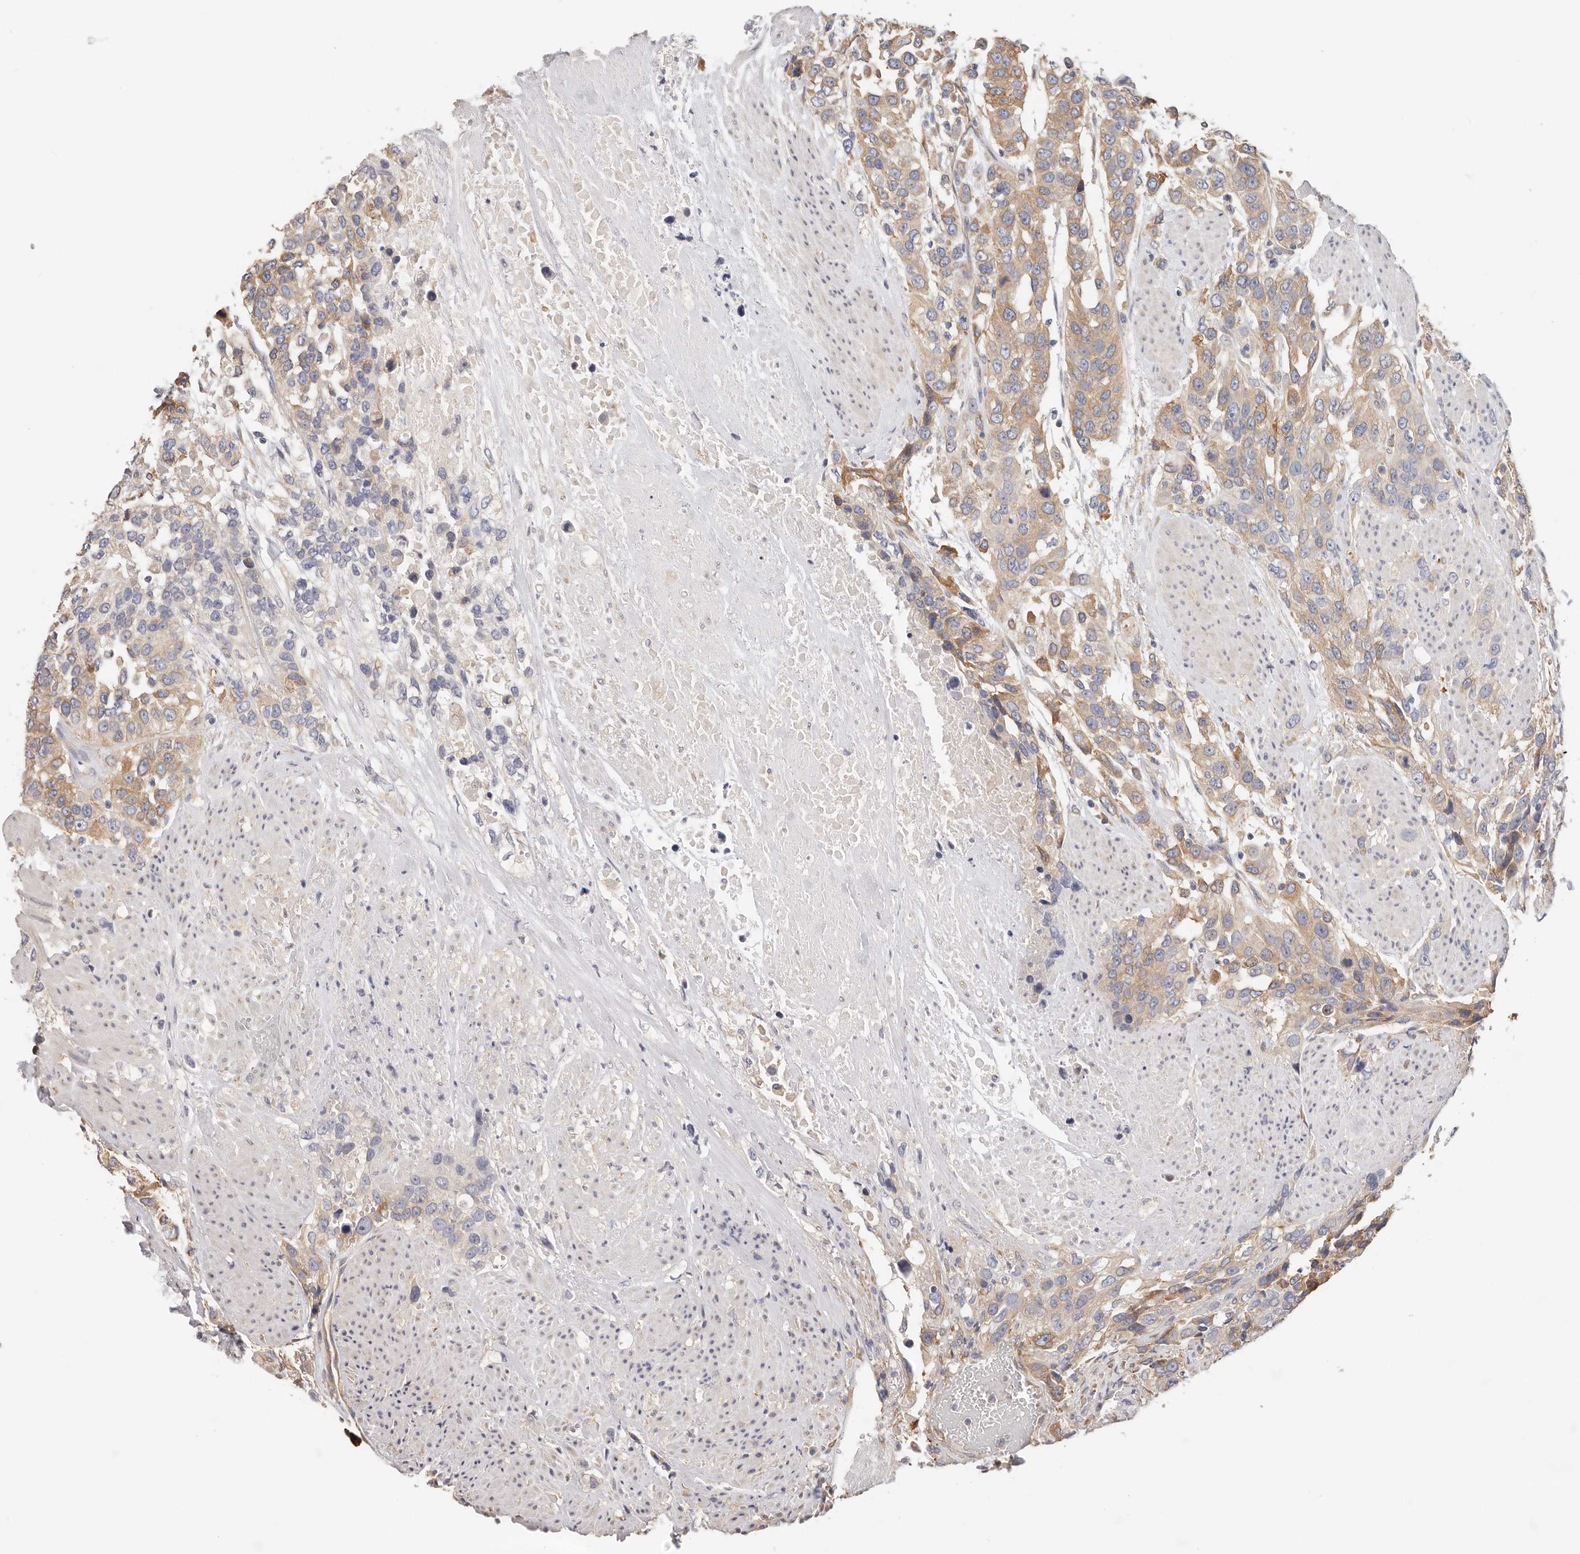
{"staining": {"intensity": "moderate", "quantity": "25%-75%", "location": "cytoplasmic/membranous"}, "tissue": "urothelial cancer", "cell_type": "Tumor cells", "image_type": "cancer", "snomed": [{"axis": "morphology", "description": "Urothelial carcinoma, High grade"}, {"axis": "topography", "description": "Urinary bladder"}], "caption": "Immunohistochemical staining of human urothelial carcinoma (high-grade) demonstrates moderate cytoplasmic/membranous protein positivity in about 25%-75% of tumor cells. Nuclei are stained in blue.", "gene": "AFDN", "patient": {"sex": "female", "age": 80}}